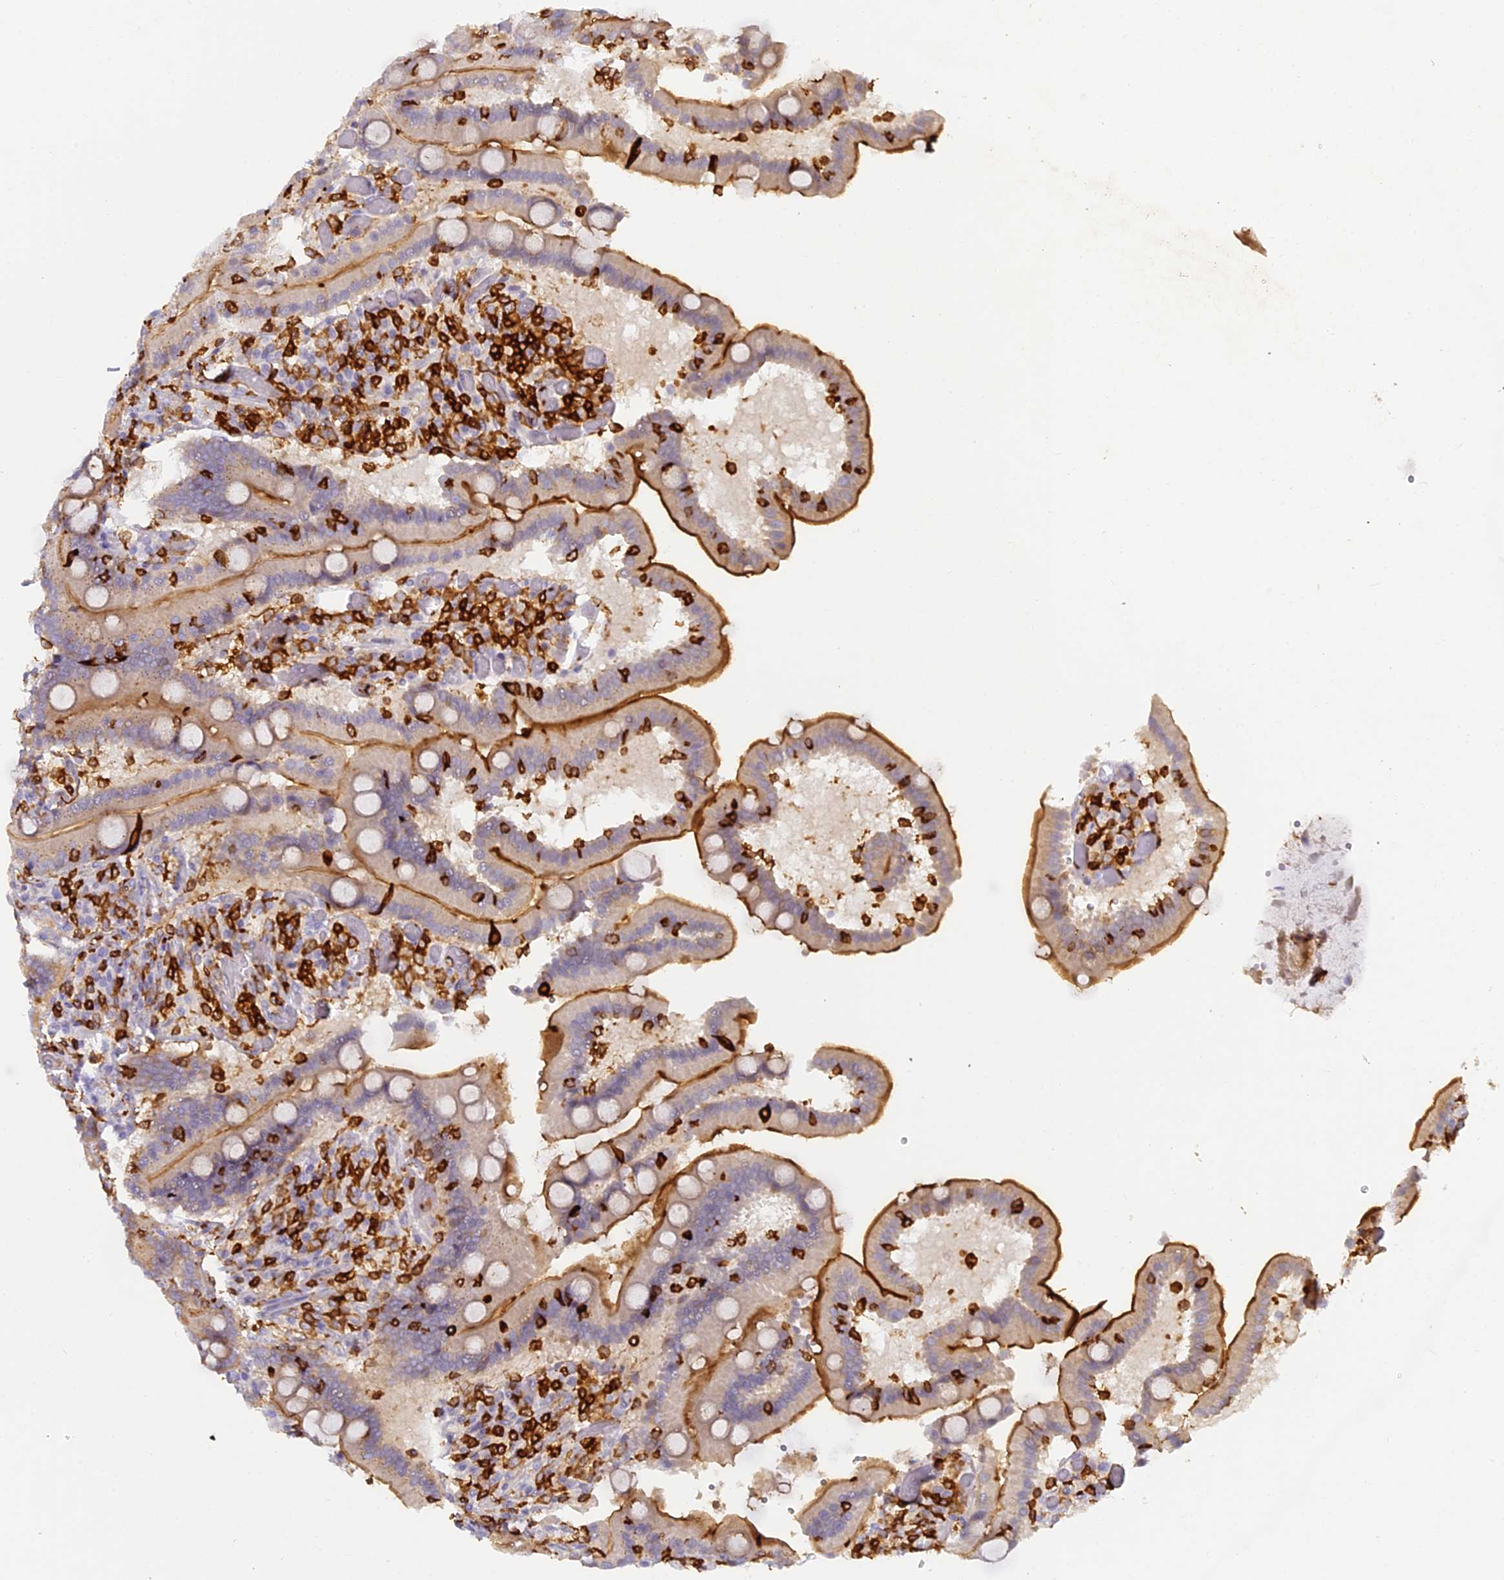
{"staining": {"intensity": "strong", "quantity": ">75%", "location": "cytoplasmic/membranous"}, "tissue": "duodenum", "cell_type": "Glandular cells", "image_type": "normal", "snomed": [{"axis": "morphology", "description": "Normal tissue, NOS"}, {"axis": "topography", "description": "Duodenum"}], "caption": "DAB (3,3'-diaminobenzidine) immunohistochemical staining of benign human duodenum exhibits strong cytoplasmic/membranous protein expression in about >75% of glandular cells.", "gene": "FYB1", "patient": {"sex": "female", "age": 62}}